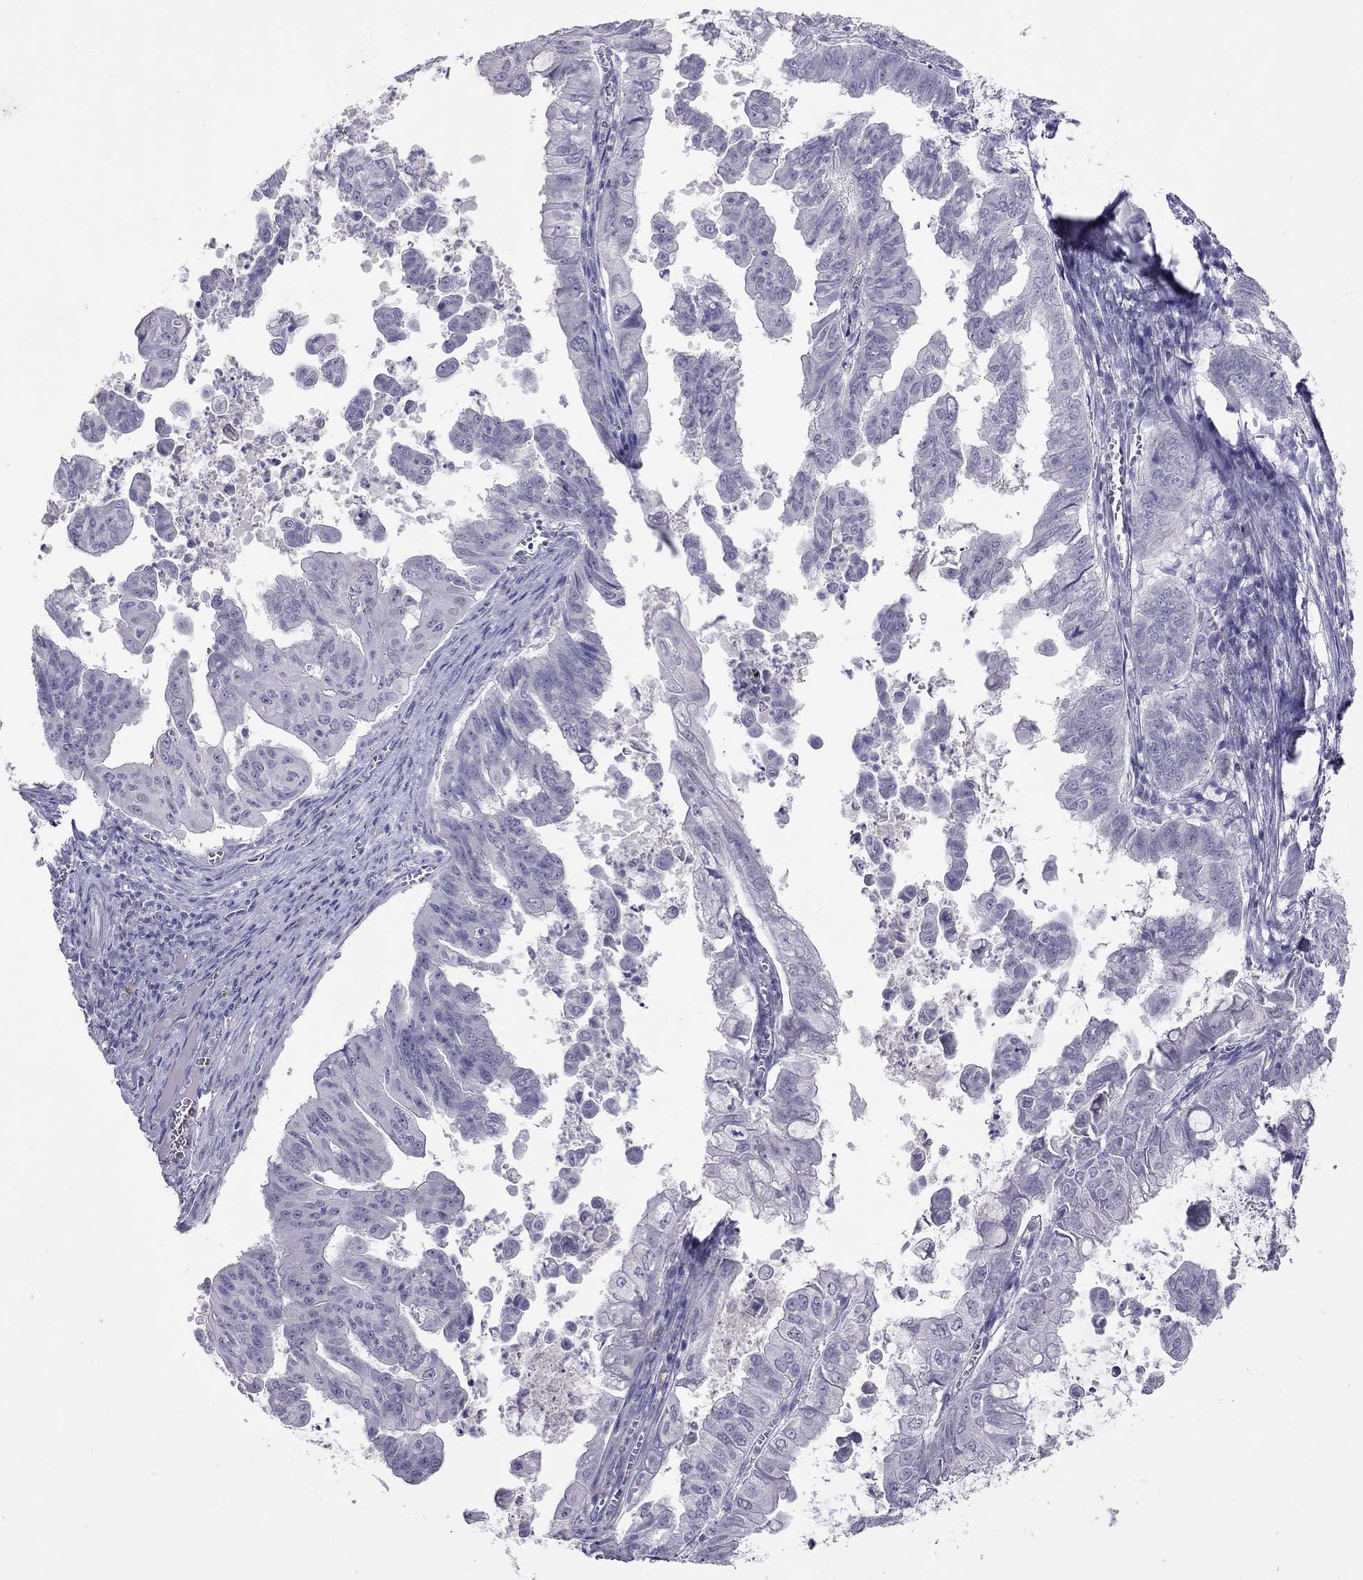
{"staining": {"intensity": "negative", "quantity": "none", "location": "none"}, "tissue": "stomach cancer", "cell_type": "Tumor cells", "image_type": "cancer", "snomed": [{"axis": "morphology", "description": "Adenocarcinoma, NOS"}, {"axis": "topography", "description": "Stomach, upper"}], "caption": "Human stomach cancer stained for a protein using IHC exhibits no expression in tumor cells.", "gene": "SLAMF1", "patient": {"sex": "male", "age": 80}}